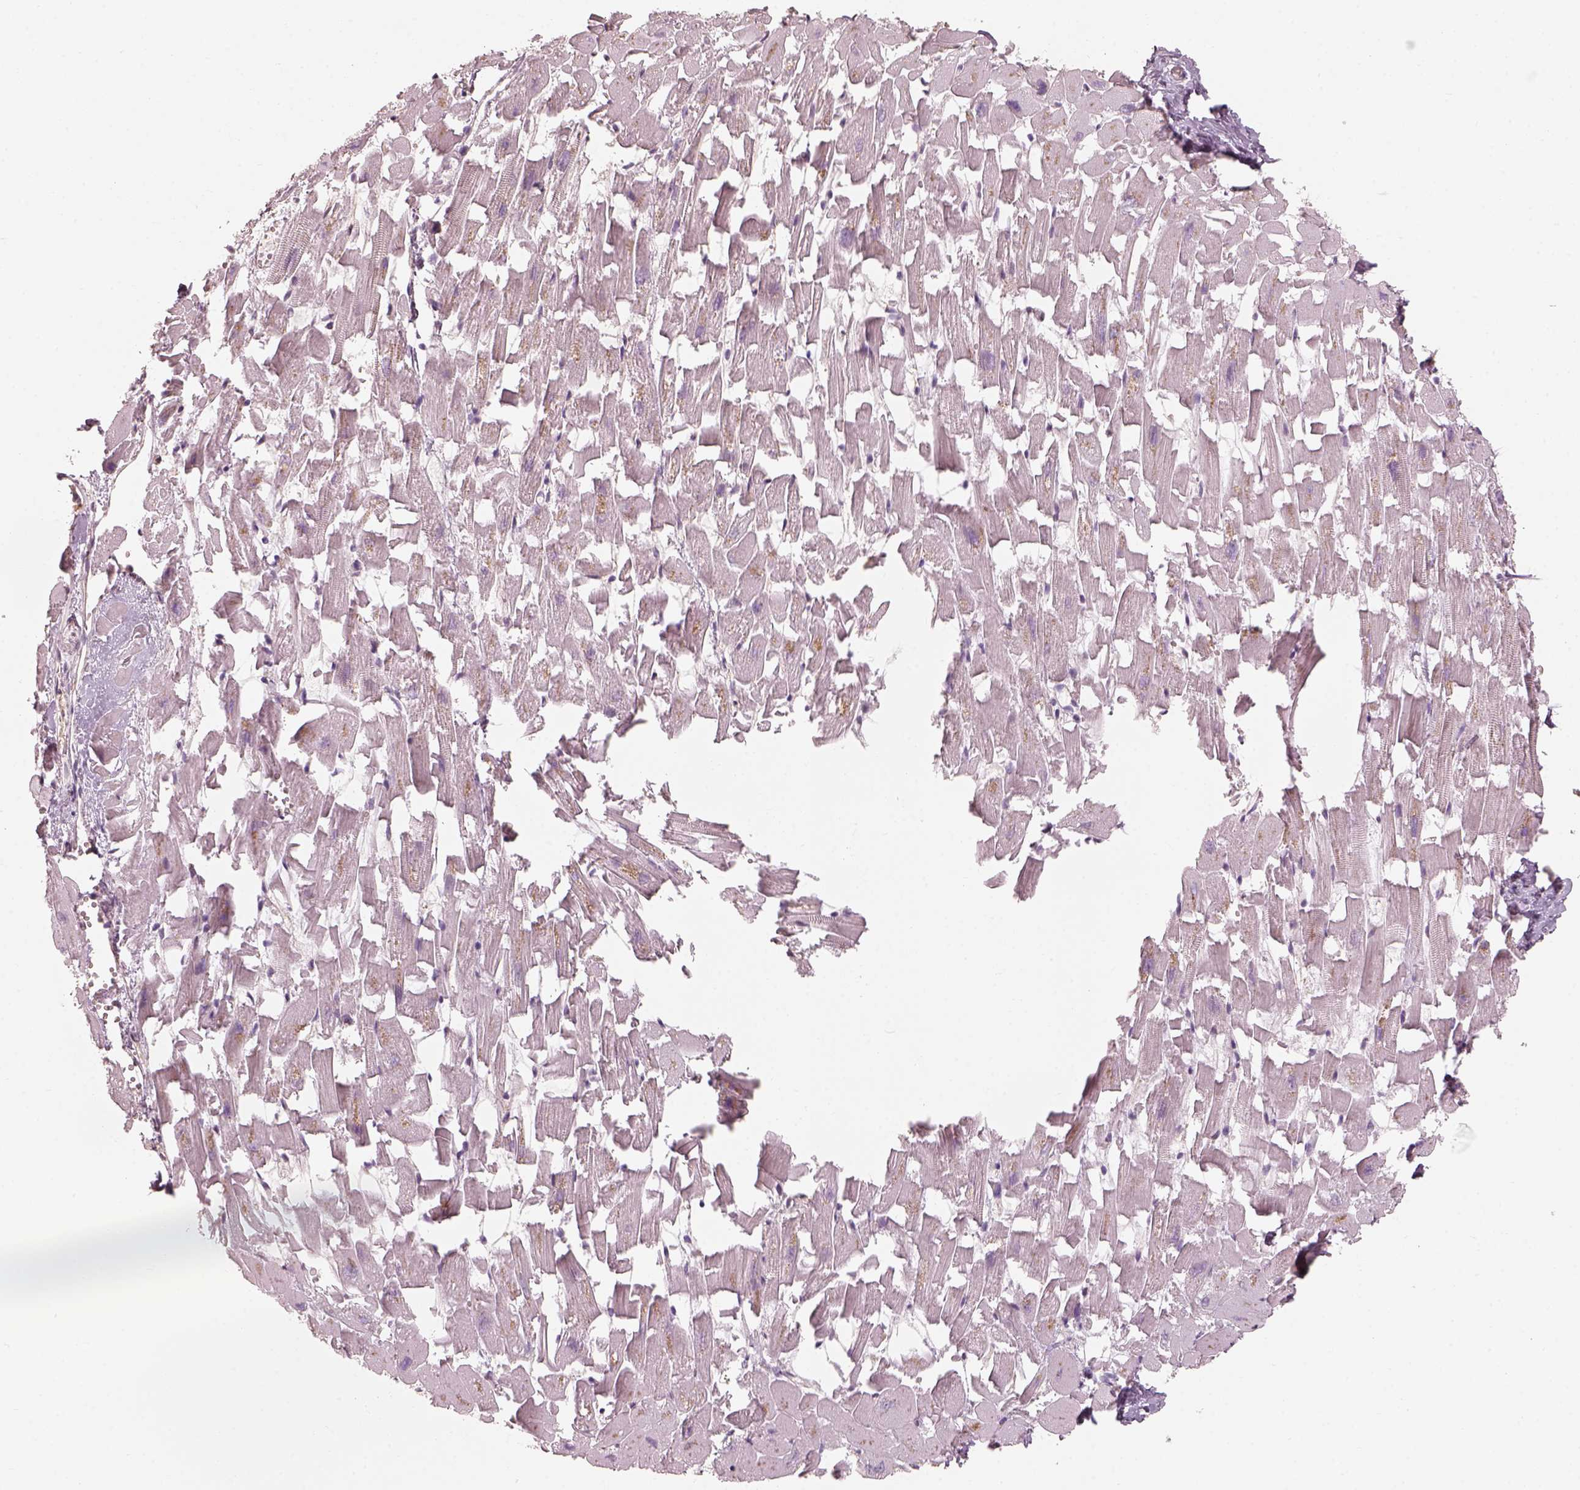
{"staining": {"intensity": "negative", "quantity": "none", "location": "none"}, "tissue": "heart muscle", "cell_type": "Cardiomyocytes", "image_type": "normal", "snomed": [{"axis": "morphology", "description": "Normal tissue, NOS"}, {"axis": "topography", "description": "Heart"}], "caption": "Immunohistochemistry (IHC) micrograph of normal human heart muscle stained for a protein (brown), which demonstrates no staining in cardiomyocytes. The staining was performed using DAB (3,3'-diaminobenzidine) to visualize the protein expression in brown, while the nuclei were stained in blue with hematoxylin (Magnification: 20x).", "gene": "CDS1", "patient": {"sex": "female", "age": 64}}